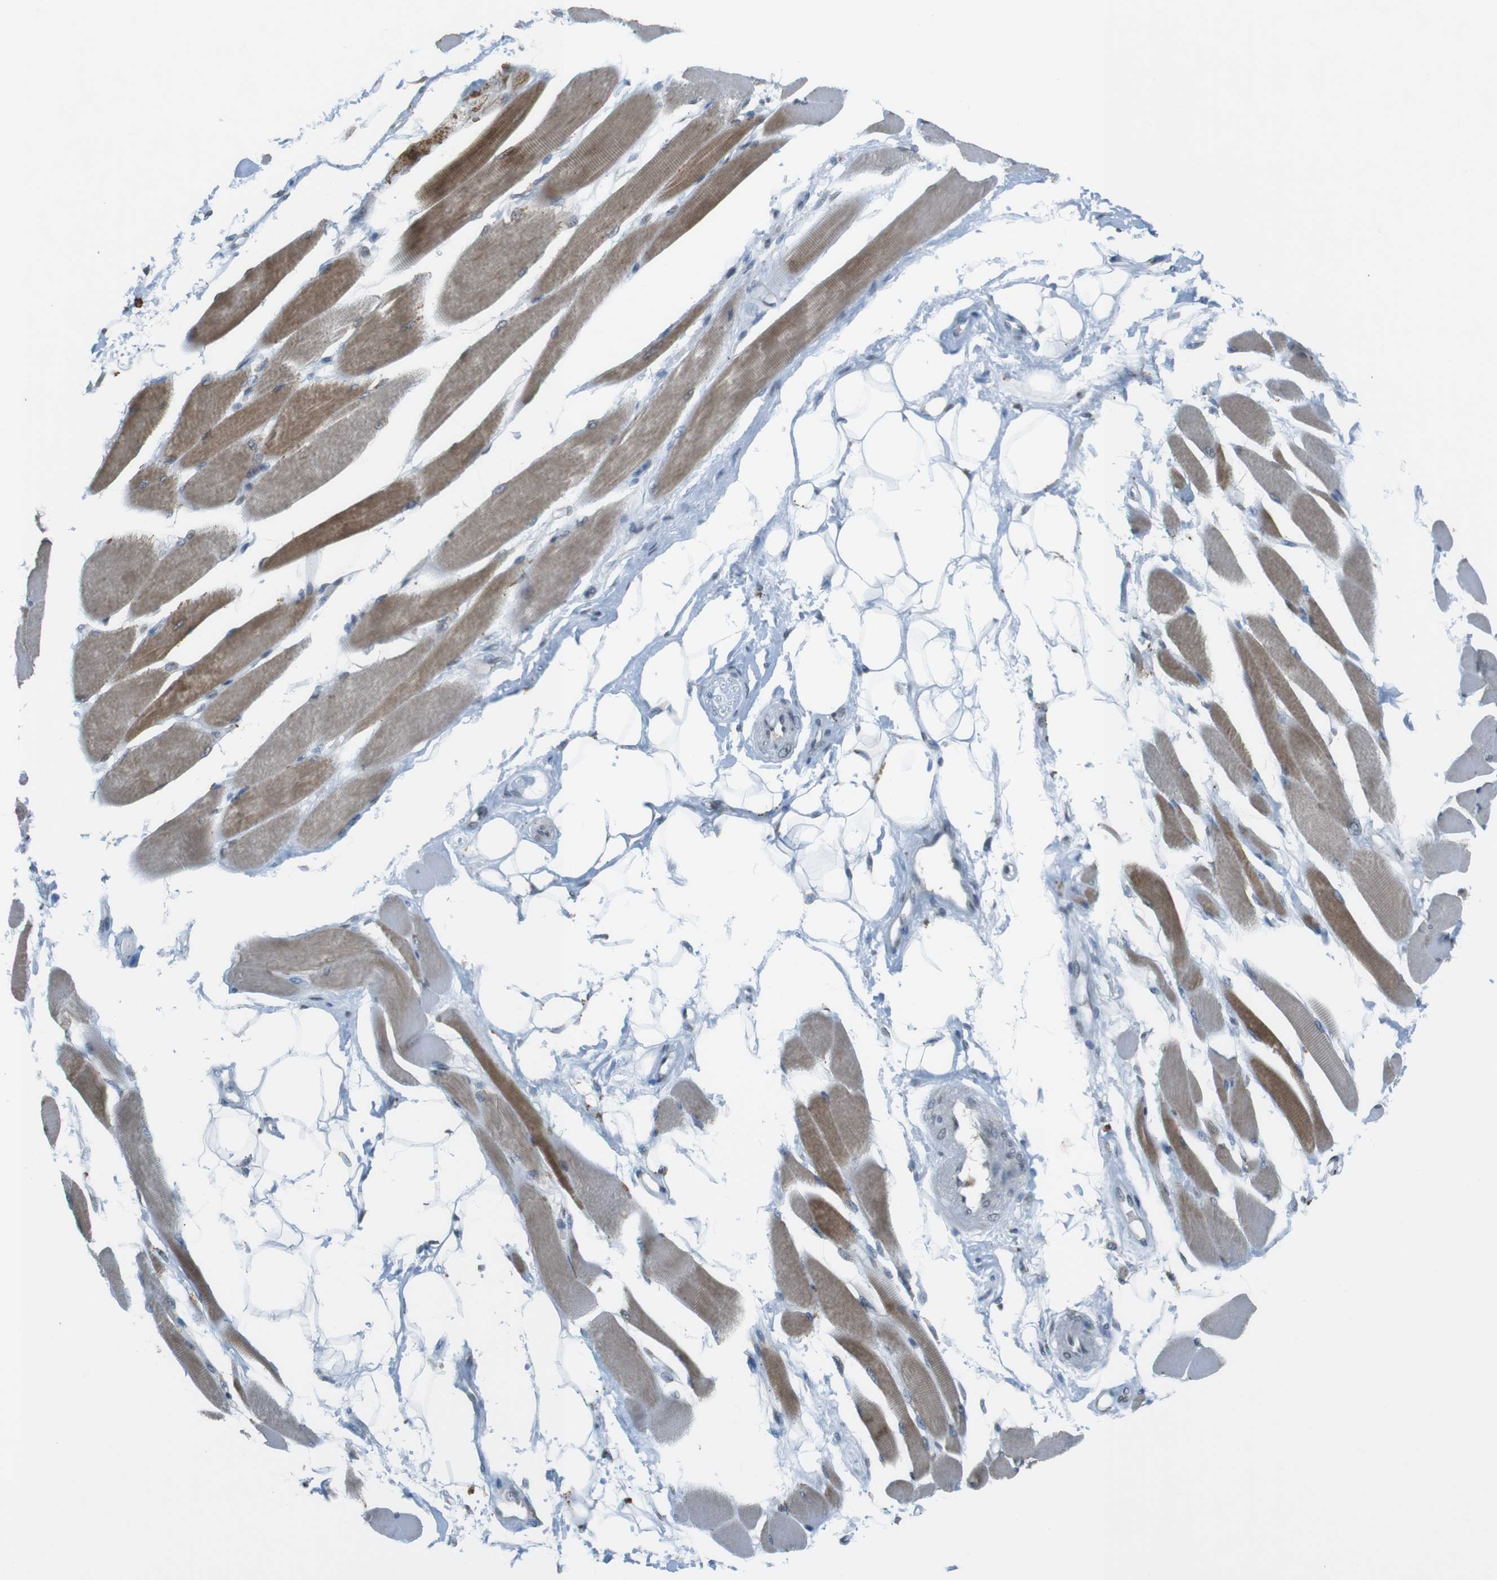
{"staining": {"intensity": "moderate", "quantity": ">75%", "location": "cytoplasmic/membranous"}, "tissue": "skeletal muscle", "cell_type": "Myocytes", "image_type": "normal", "snomed": [{"axis": "morphology", "description": "Normal tissue, NOS"}, {"axis": "topography", "description": "Skeletal muscle"}, {"axis": "topography", "description": "Peripheral nerve tissue"}], "caption": "Immunohistochemistry staining of unremarkable skeletal muscle, which exhibits medium levels of moderate cytoplasmic/membranous staining in about >75% of myocytes indicating moderate cytoplasmic/membranous protein expression. The staining was performed using DAB (brown) for protein detection and nuclei were counterstained in hematoxylin (blue).", "gene": "FZD10", "patient": {"sex": "female", "age": 84}}